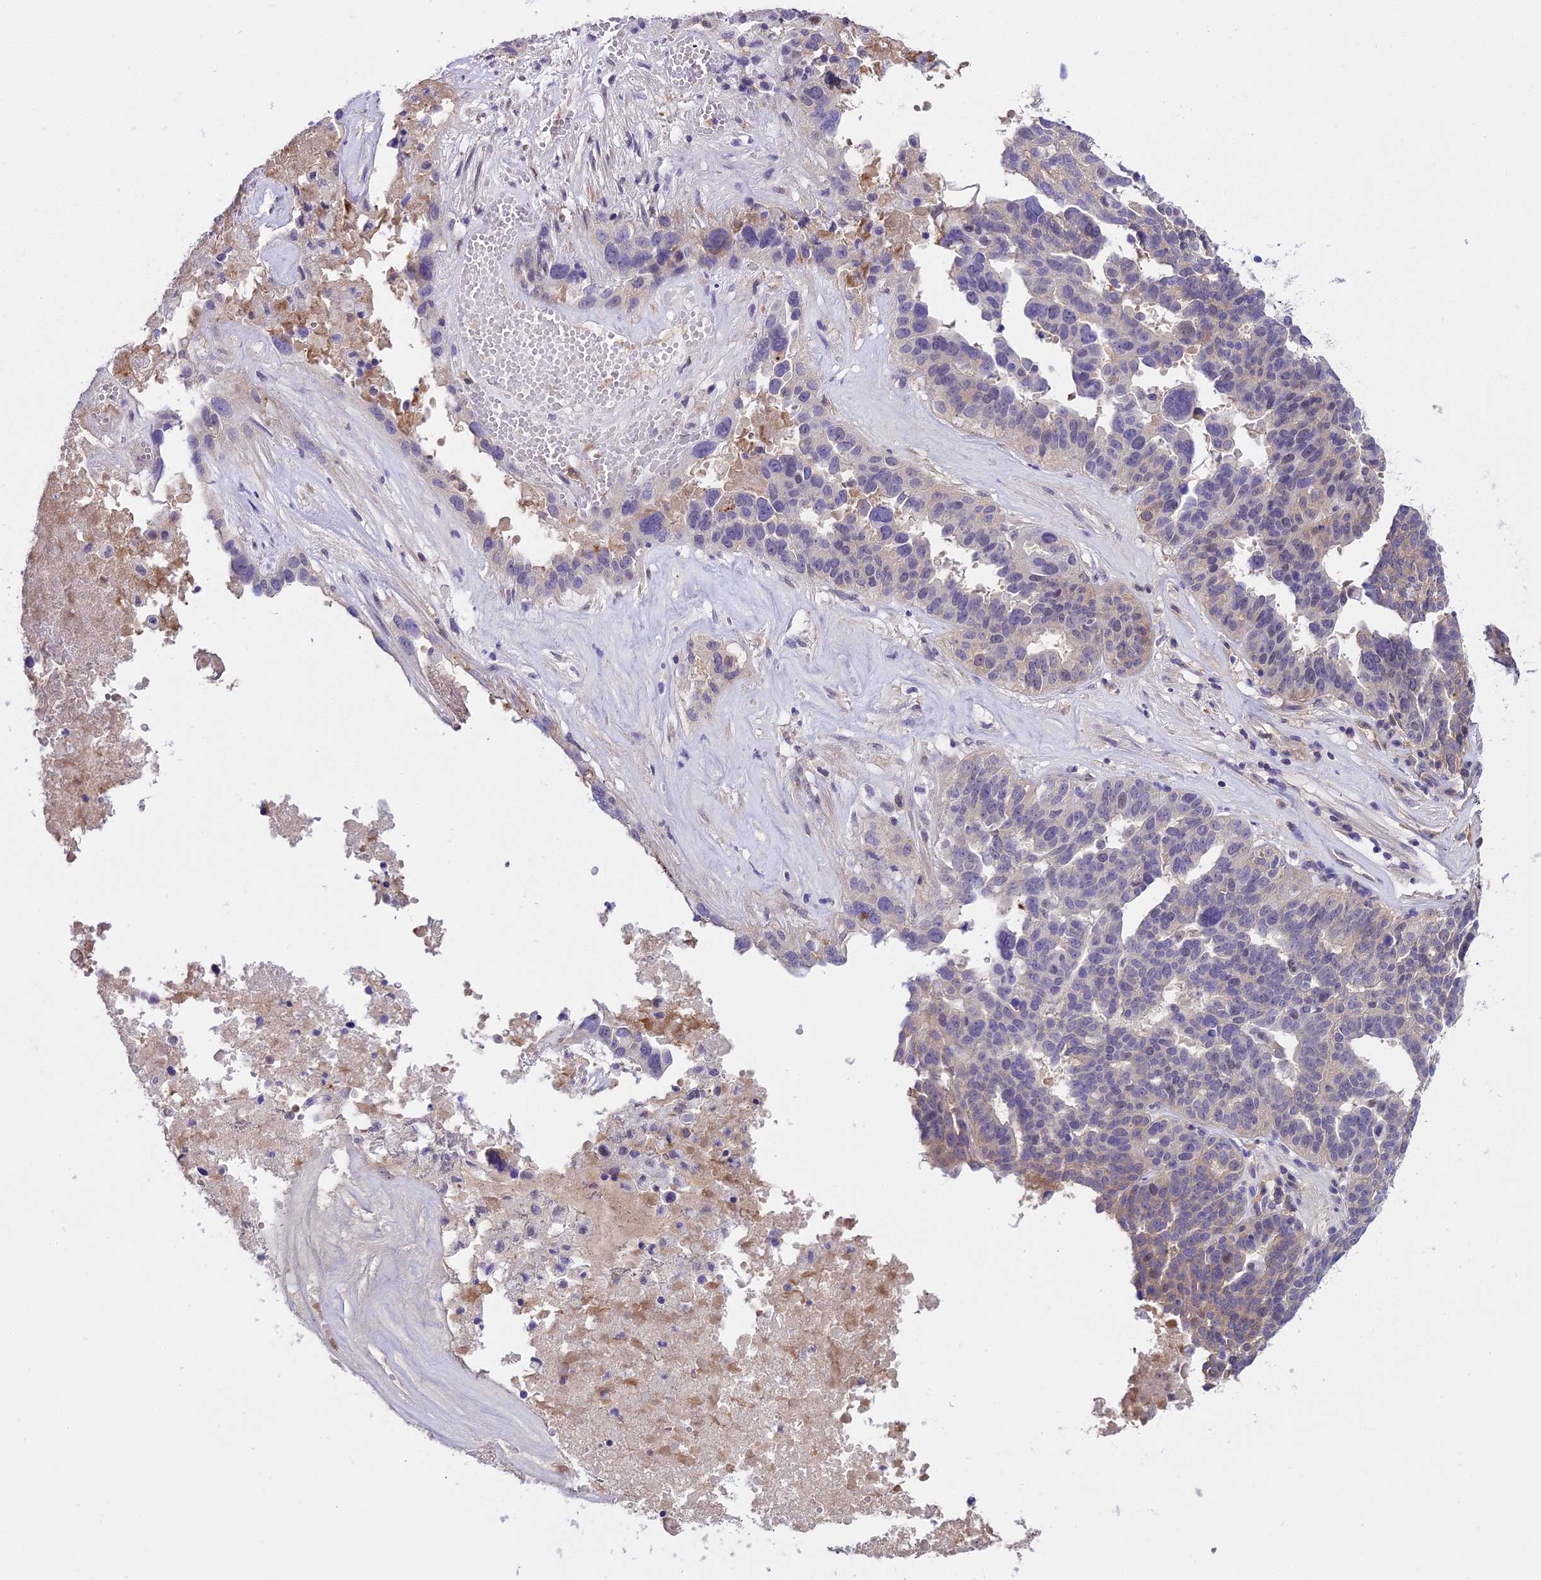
{"staining": {"intensity": "negative", "quantity": "none", "location": "none"}, "tissue": "ovarian cancer", "cell_type": "Tumor cells", "image_type": "cancer", "snomed": [{"axis": "morphology", "description": "Cystadenocarcinoma, serous, NOS"}, {"axis": "topography", "description": "Ovary"}], "caption": "IHC of ovarian cancer (serous cystadenocarcinoma) demonstrates no positivity in tumor cells.", "gene": "MAT2A", "patient": {"sex": "female", "age": 59}}